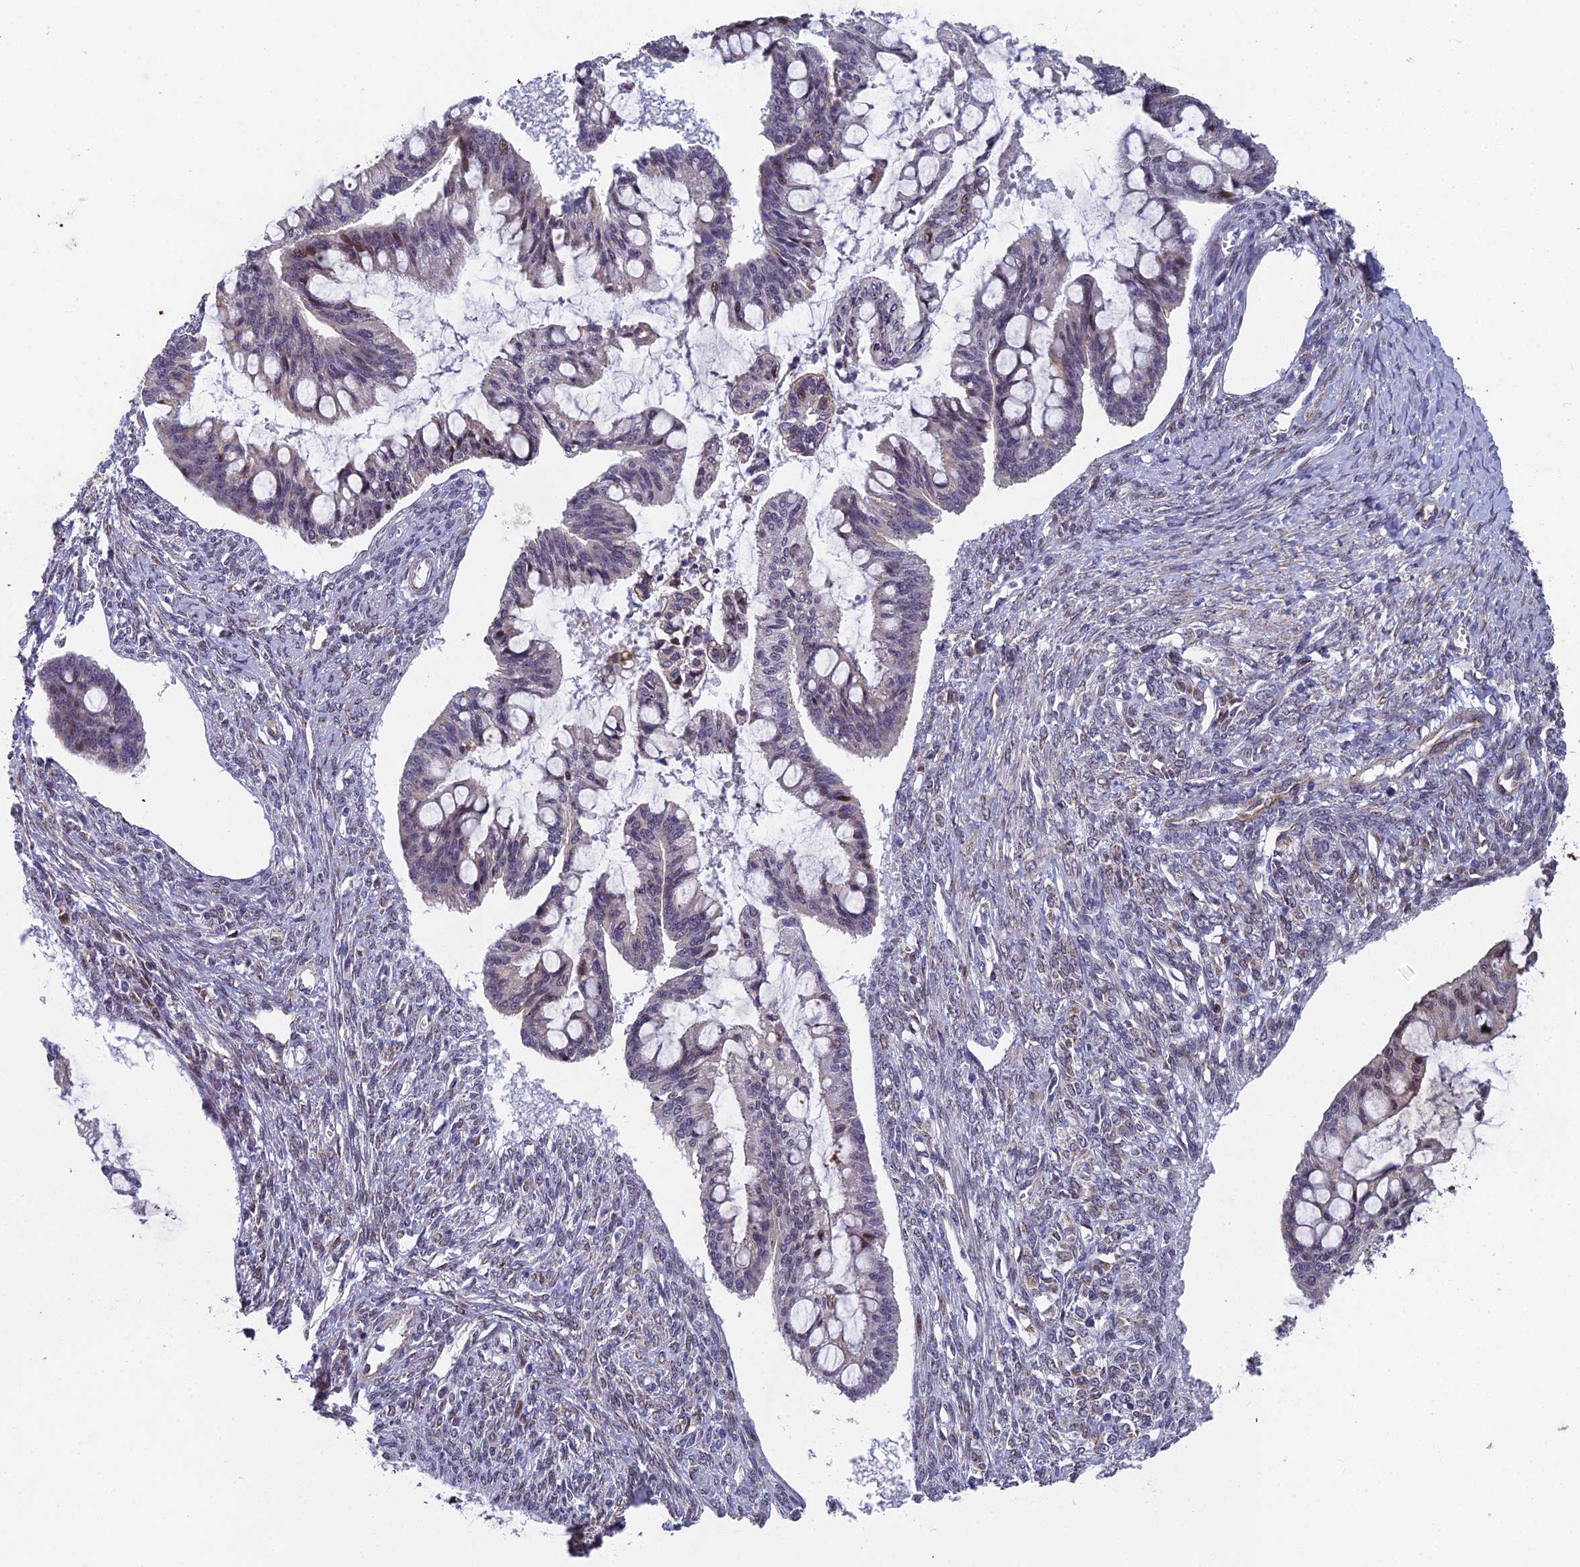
{"staining": {"intensity": "weak", "quantity": "<25%", "location": "nuclear"}, "tissue": "ovarian cancer", "cell_type": "Tumor cells", "image_type": "cancer", "snomed": [{"axis": "morphology", "description": "Cystadenocarcinoma, mucinous, NOS"}, {"axis": "topography", "description": "Ovary"}], "caption": "This photomicrograph is of ovarian cancer (mucinous cystadenocarcinoma) stained with immunohistochemistry to label a protein in brown with the nuclei are counter-stained blue. There is no staining in tumor cells.", "gene": "XKR9", "patient": {"sex": "female", "age": 73}}